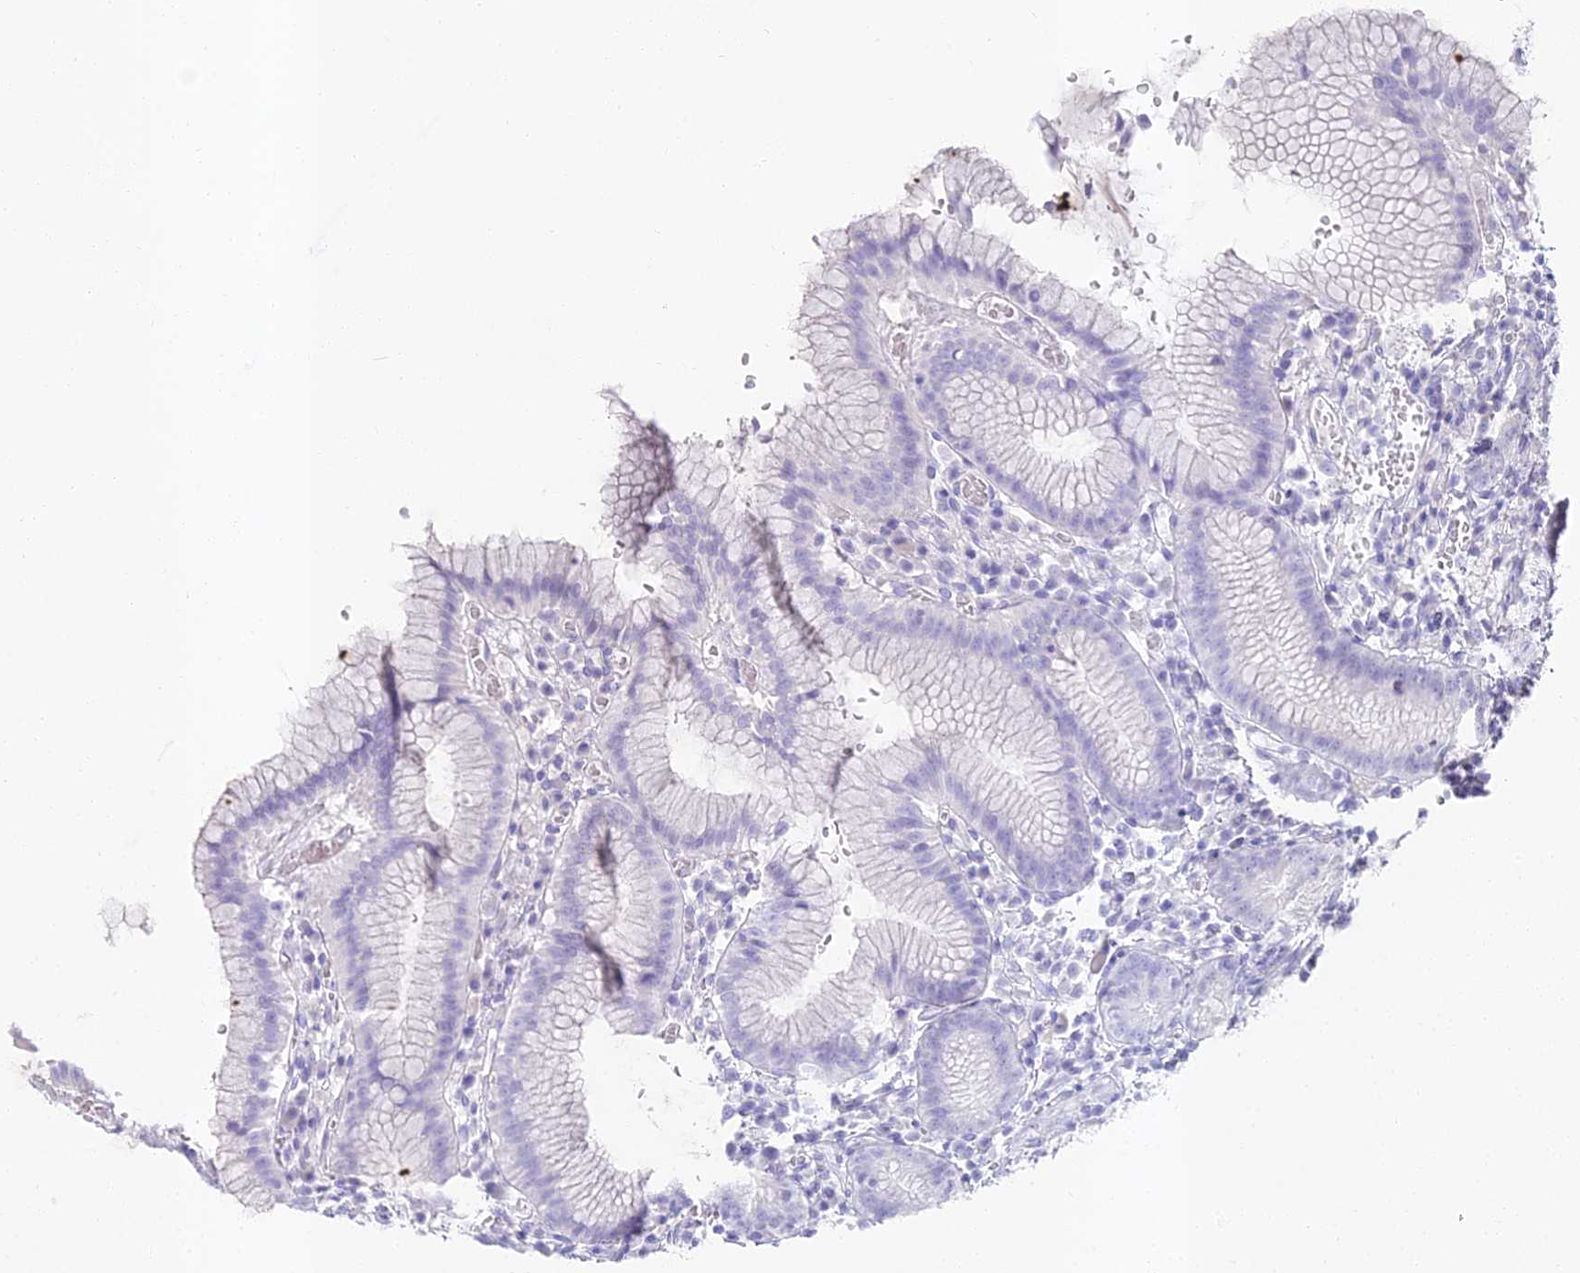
{"staining": {"intensity": "moderate", "quantity": "<25%", "location": "cytoplasmic/membranous"}, "tissue": "stomach", "cell_type": "Glandular cells", "image_type": "normal", "snomed": [{"axis": "morphology", "description": "Normal tissue, NOS"}, {"axis": "topography", "description": "Stomach"}], "caption": "This is an image of IHC staining of normal stomach, which shows moderate staining in the cytoplasmic/membranous of glandular cells.", "gene": "ALPG", "patient": {"sex": "male", "age": 55}}